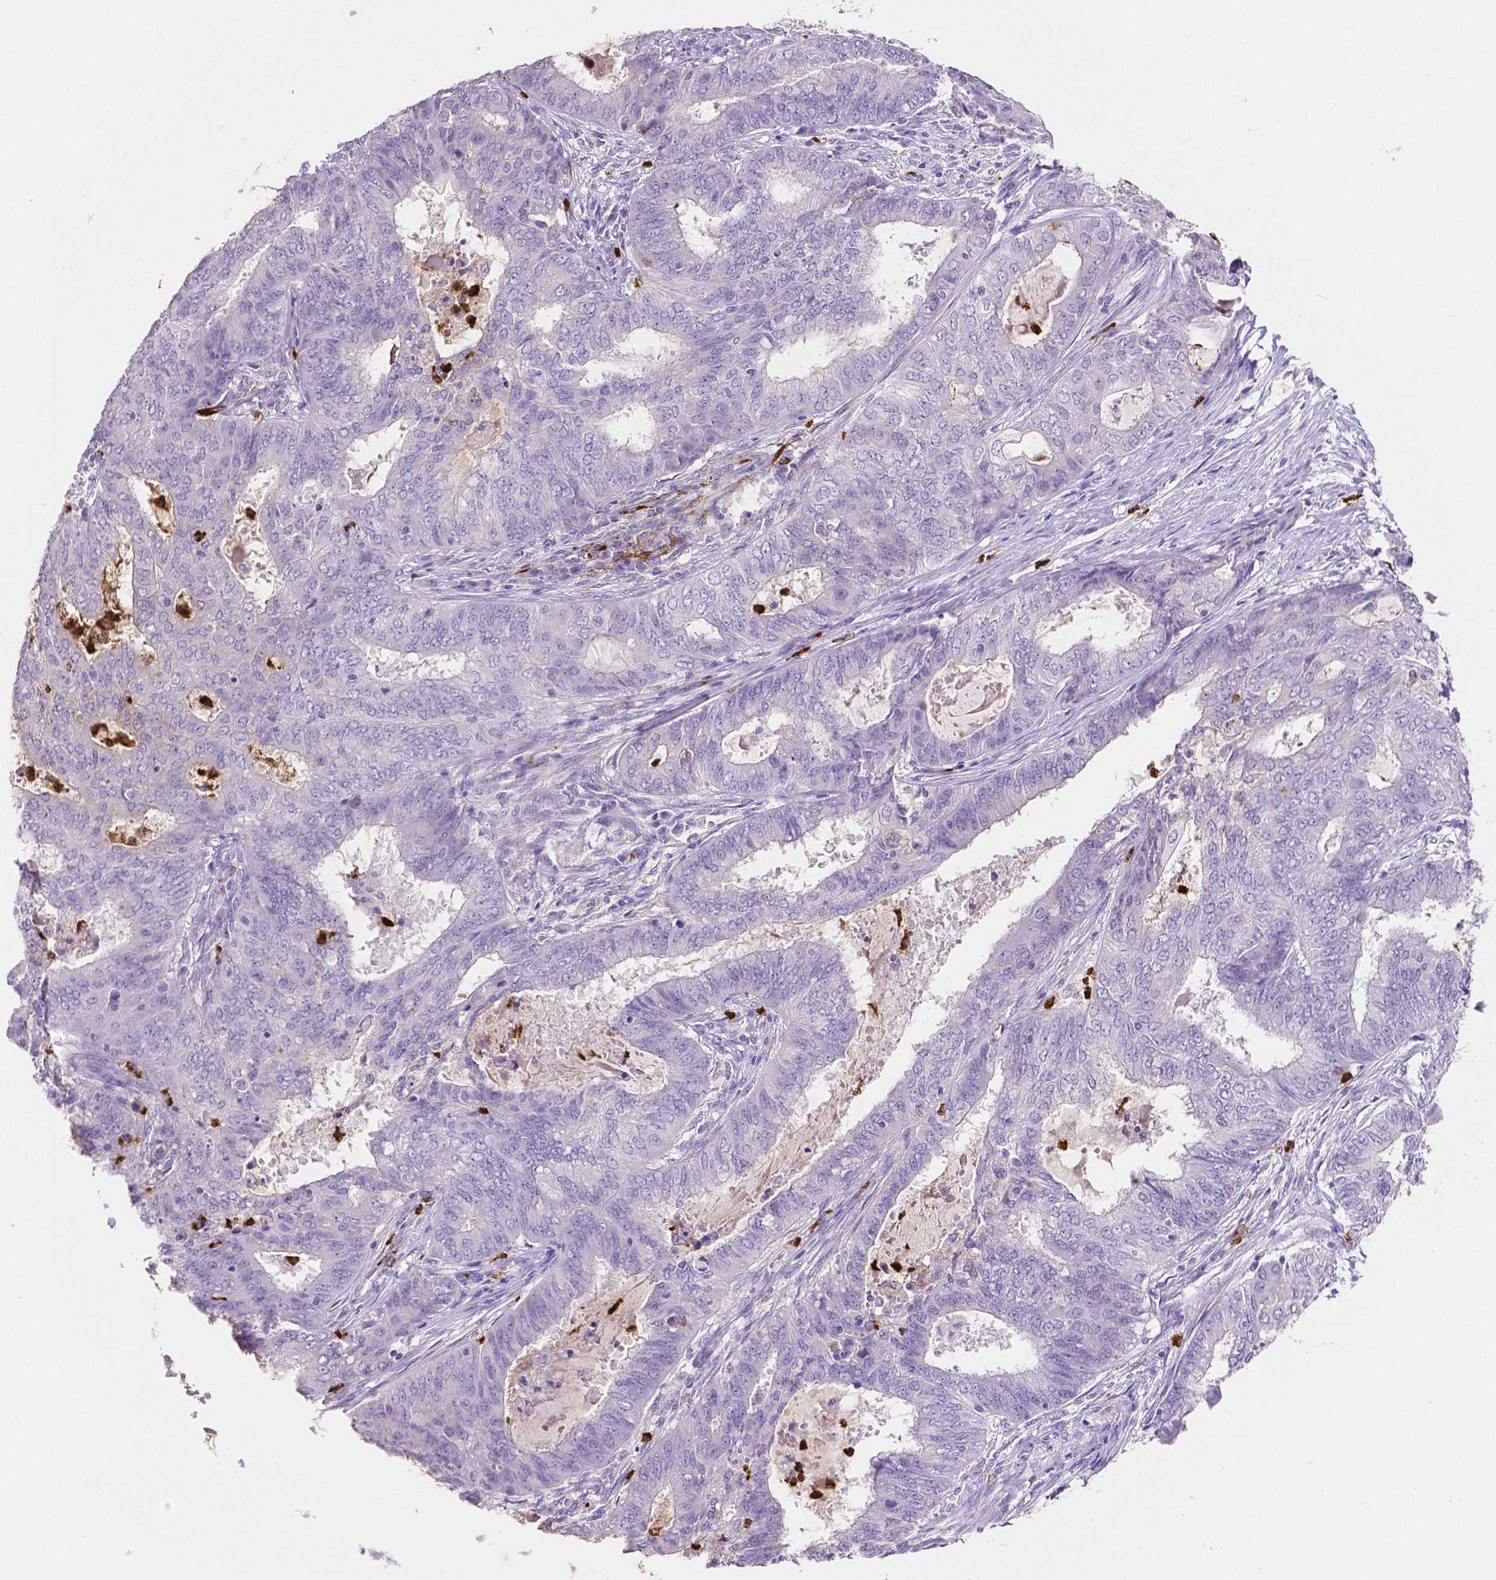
{"staining": {"intensity": "negative", "quantity": "none", "location": "none"}, "tissue": "endometrial cancer", "cell_type": "Tumor cells", "image_type": "cancer", "snomed": [{"axis": "morphology", "description": "Adenocarcinoma, NOS"}, {"axis": "topography", "description": "Endometrium"}], "caption": "A high-resolution histopathology image shows immunohistochemistry staining of endometrial cancer (adenocarcinoma), which exhibits no significant positivity in tumor cells.", "gene": "MMP9", "patient": {"sex": "female", "age": 62}}